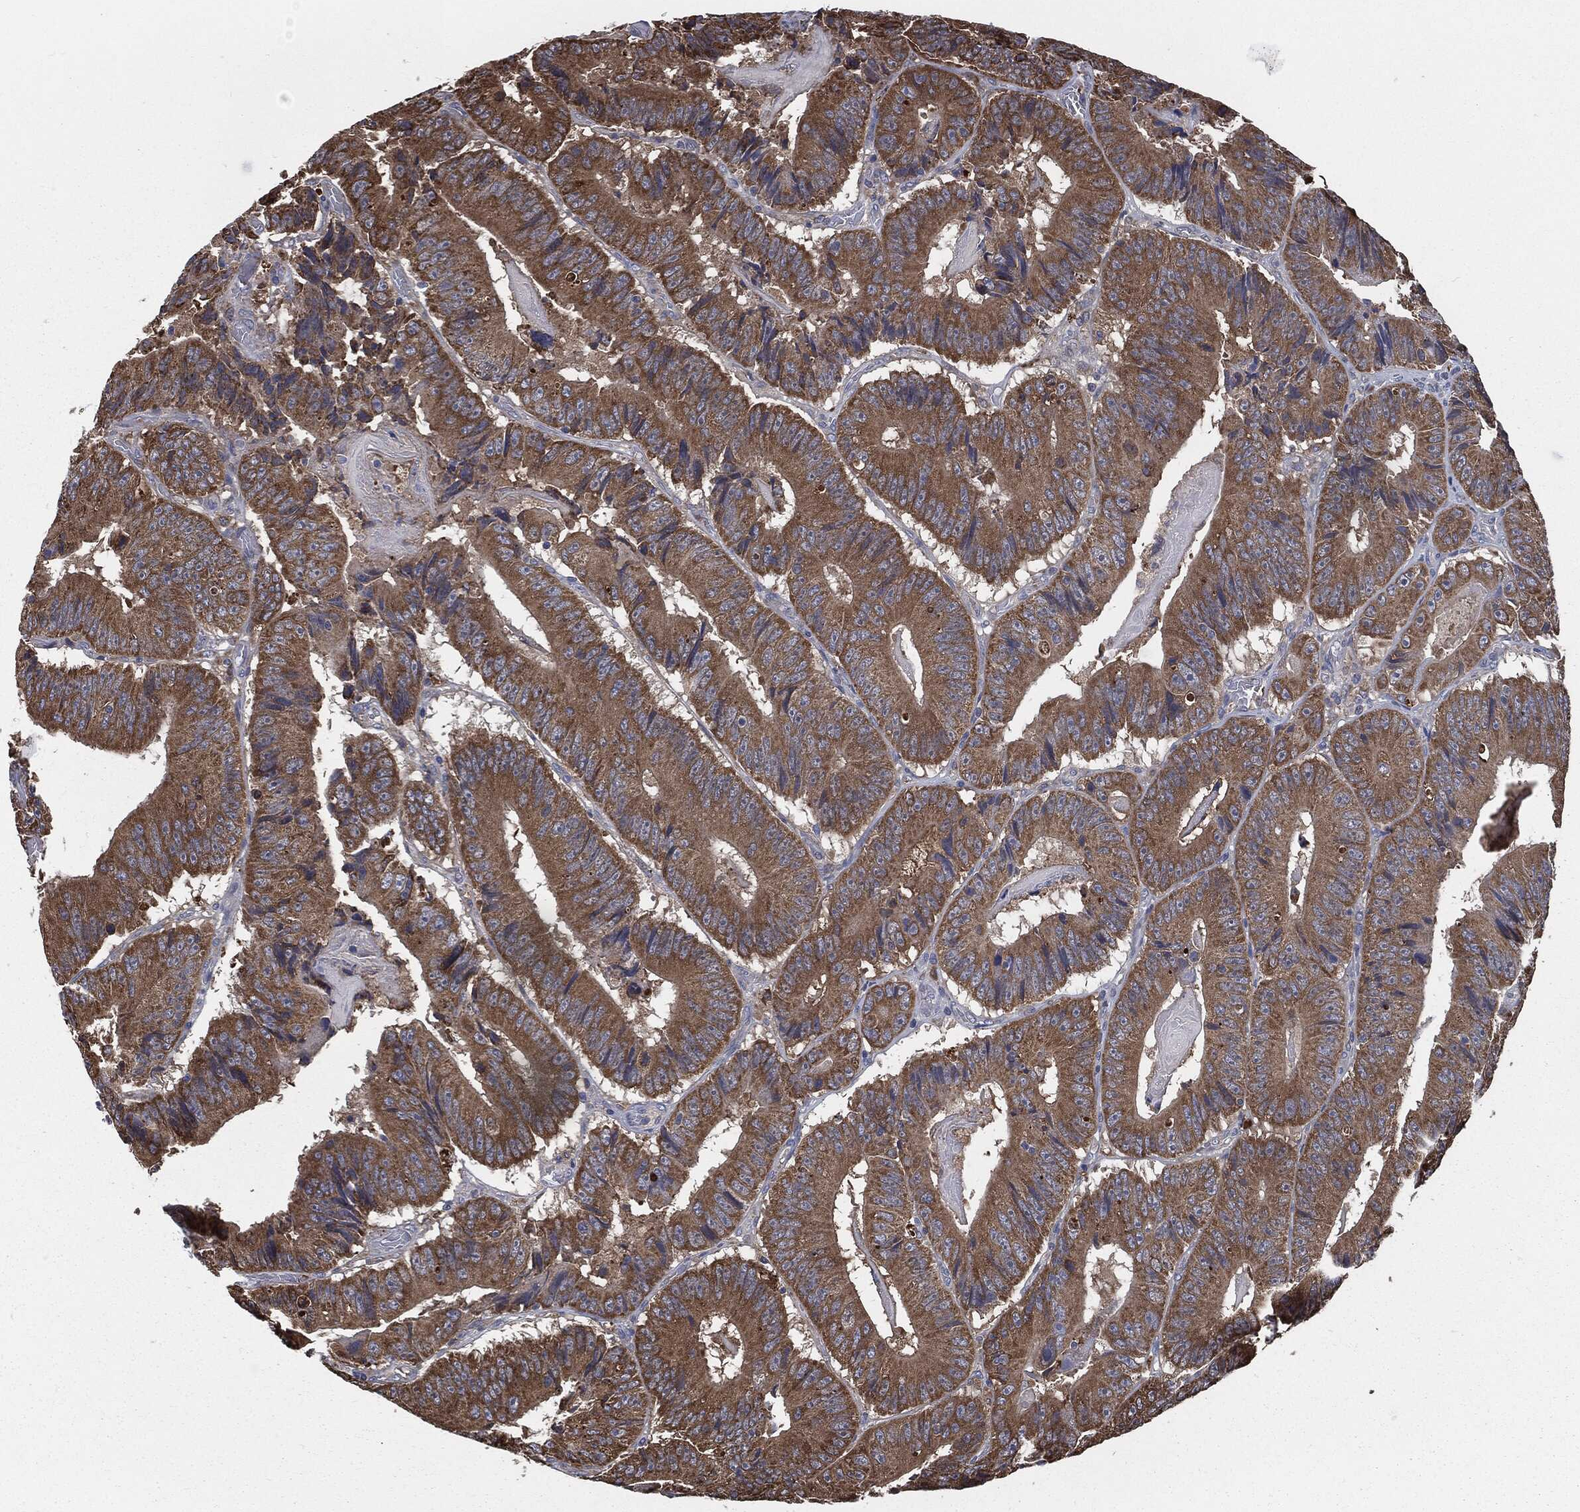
{"staining": {"intensity": "moderate", "quantity": ">75%", "location": "cytoplasmic/membranous"}, "tissue": "colorectal cancer", "cell_type": "Tumor cells", "image_type": "cancer", "snomed": [{"axis": "morphology", "description": "Adenocarcinoma, NOS"}, {"axis": "topography", "description": "Colon"}], "caption": "About >75% of tumor cells in colorectal cancer (adenocarcinoma) display moderate cytoplasmic/membranous protein positivity as visualized by brown immunohistochemical staining.", "gene": "PRDX4", "patient": {"sex": "female", "age": 86}}